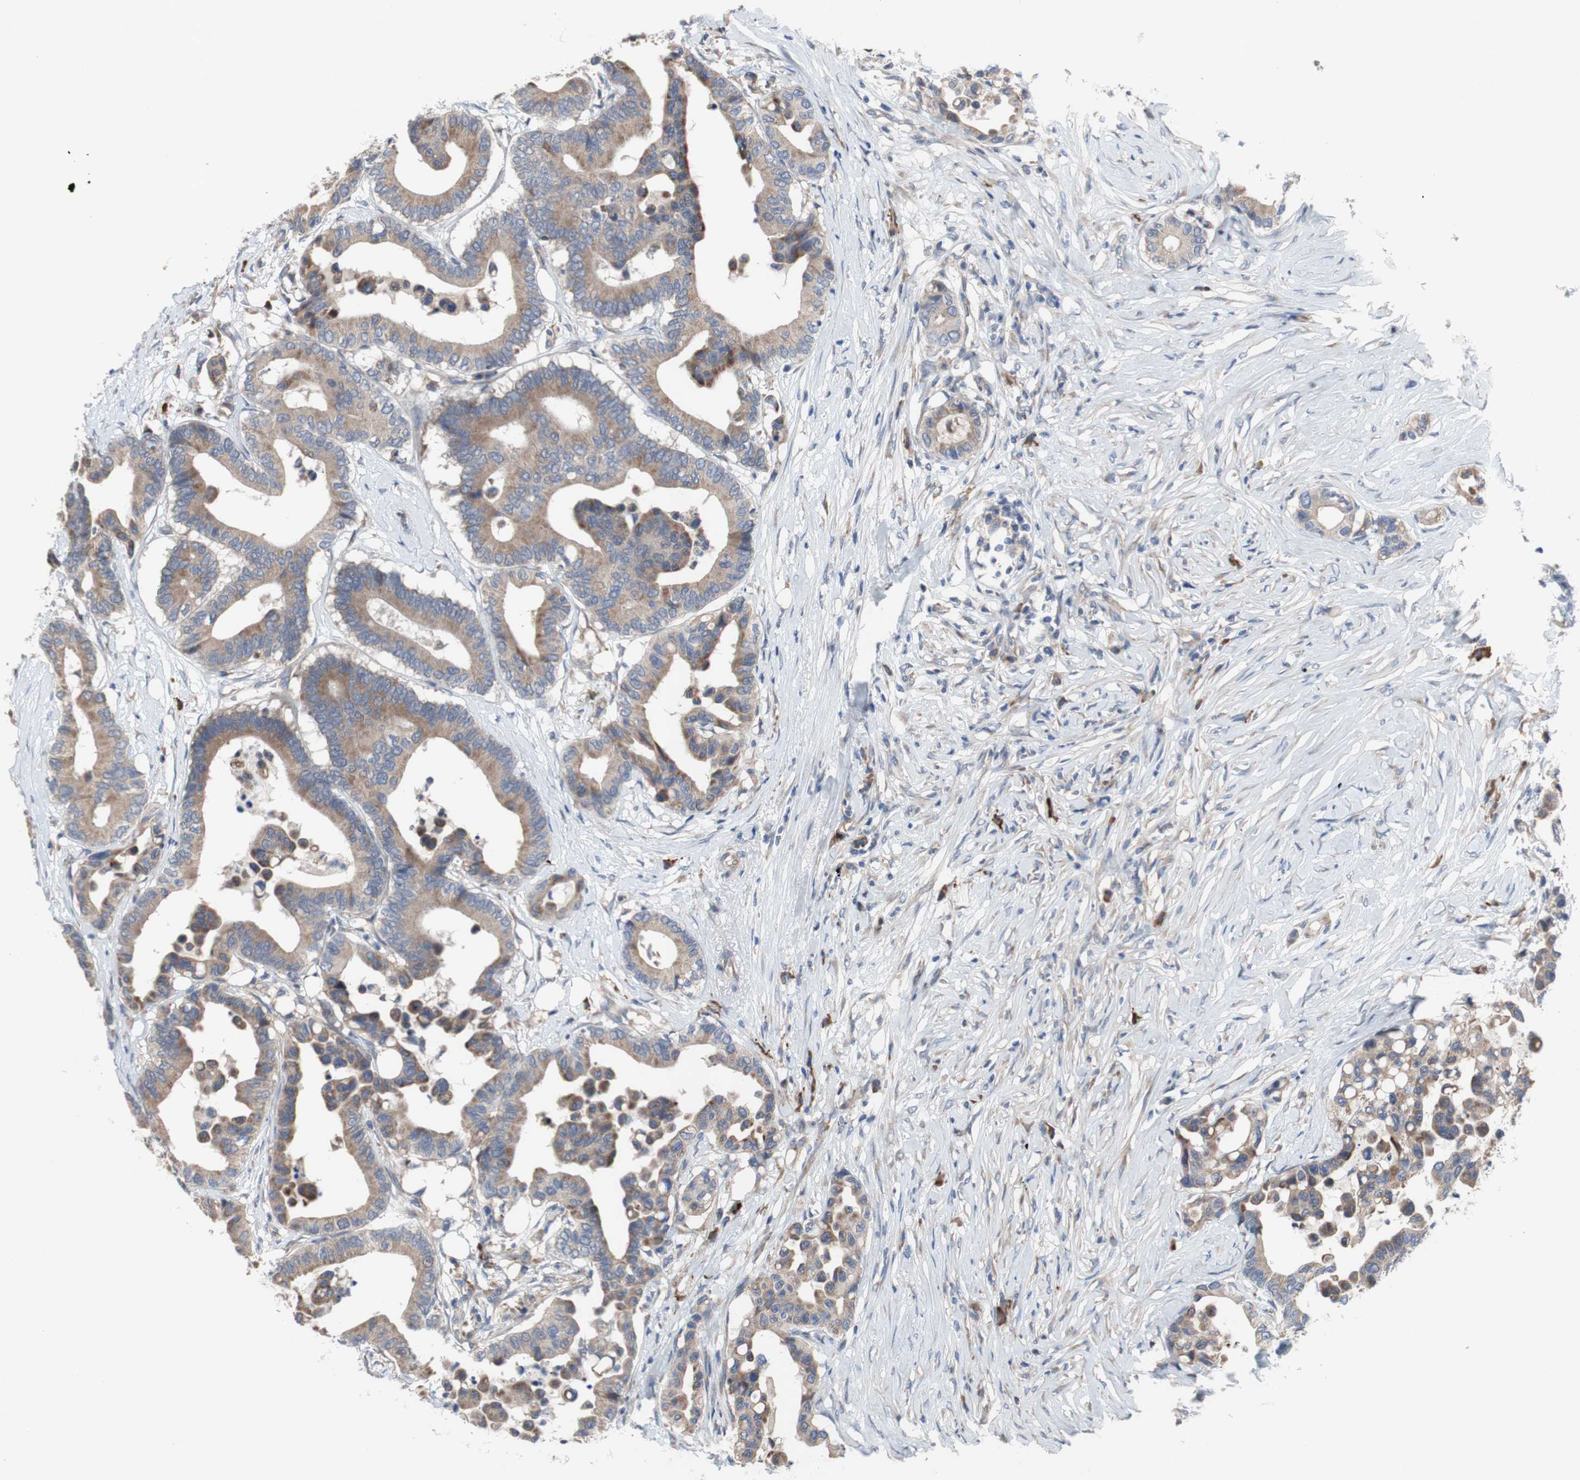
{"staining": {"intensity": "moderate", "quantity": ">75%", "location": "cytoplasmic/membranous"}, "tissue": "colorectal cancer", "cell_type": "Tumor cells", "image_type": "cancer", "snomed": [{"axis": "morphology", "description": "Normal tissue, NOS"}, {"axis": "morphology", "description": "Adenocarcinoma, NOS"}, {"axis": "topography", "description": "Colon"}], "caption": "About >75% of tumor cells in colorectal cancer (adenocarcinoma) reveal moderate cytoplasmic/membranous protein staining as visualized by brown immunohistochemical staining.", "gene": "TTC14", "patient": {"sex": "male", "age": 82}}